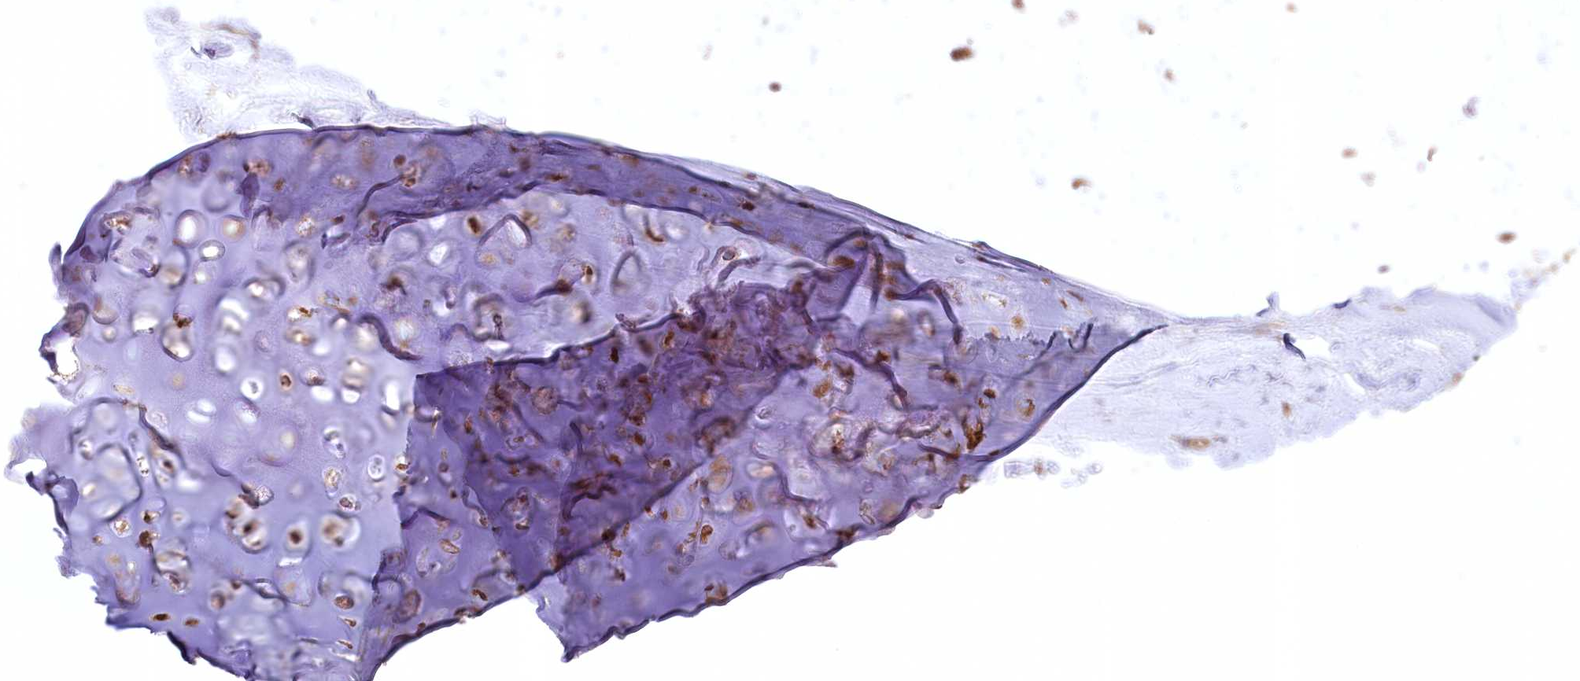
{"staining": {"intensity": "moderate", "quantity": "25%-75%", "location": "cytoplasmic/membranous,nuclear"}, "tissue": "adipose tissue", "cell_type": "Adipocytes", "image_type": "normal", "snomed": [{"axis": "morphology", "description": "Normal tissue, NOS"}, {"axis": "topography", "description": "Lymph node"}, {"axis": "topography", "description": "Bronchus"}], "caption": "Protein staining exhibits moderate cytoplasmic/membranous,nuclear positivity in approximately 25%-75% of adipocytes in benign adipose tissue. The staining was performed using DAB (3,3'-diaminobenzidine) to visualize the protein expression in brown, while the nuclei were stained in blue with hematoxylin (Magnification: 20x).", "gene": "SERGEF", "patient": {"sex": "male", "age": 63}}